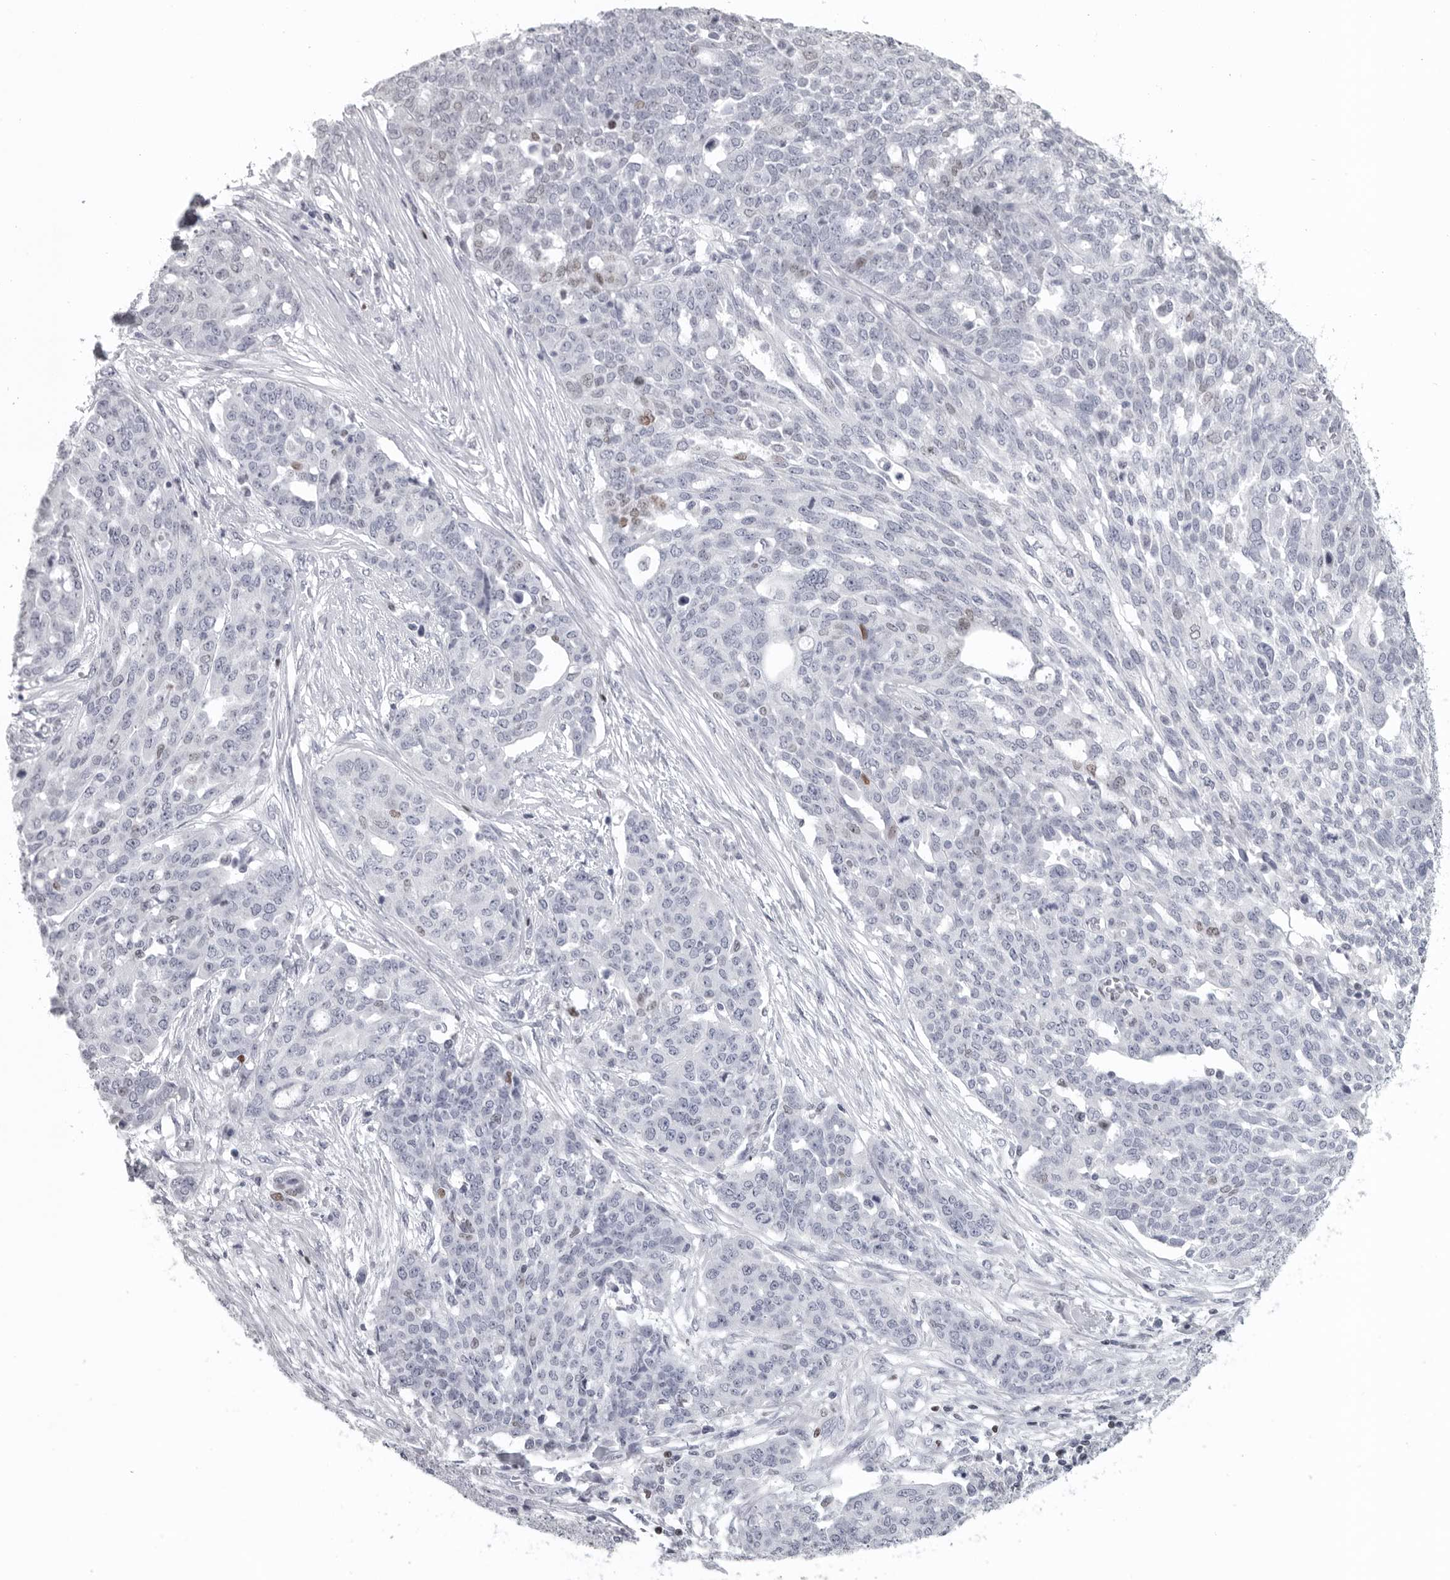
{"staining": {"intensity": "negative", "quantity": "none", "location": "none"}, "tissue": "ovarian cancer", "cell_type": "Tumor cells", "image_type": "cancer", "snomed": [{"axis": "morphology", "description": "Cystadenocarcinoma, serous, NOS"}, {"axis": "topography", "description": "Soft tissue"}, {"axis": "topography", "description": "Ovary"}], "caption": "Tumor cells show no significant expression in ovarian serous cystadenocarcinoma. (Brightfield microscopy of DAB (3,3'-diaminobenzidine) immunohistochemistry (IHC) at high magnification).", "gene": "SATB2", "patient": {"sex": "female", "age": 57}}